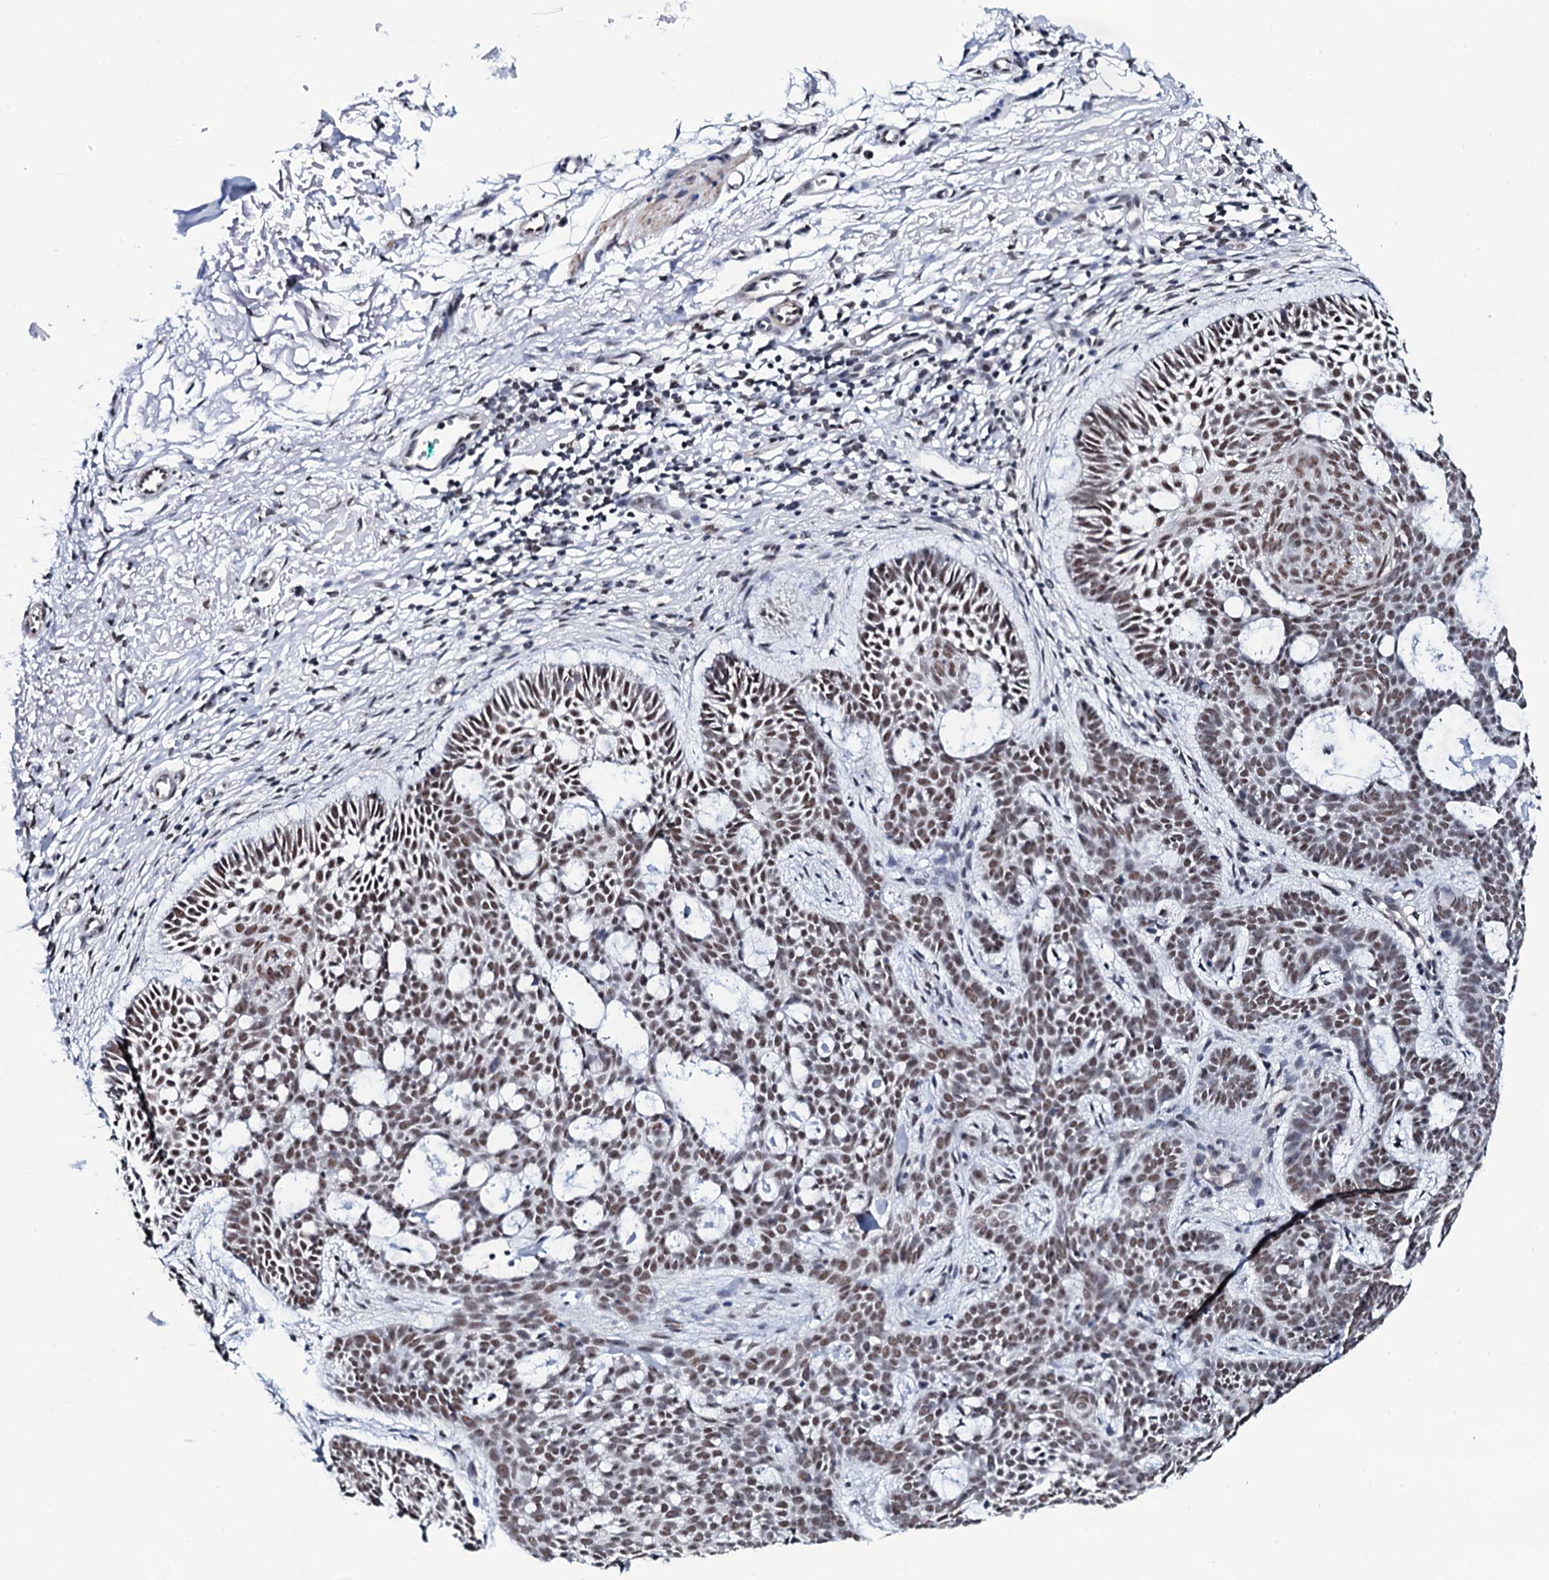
{"staining": {"intensity": "moderate", "quantity": "25%-75%", "location": "nuclear"}, "tissue": "skin cancer", "cell_type": "Tumor cells", "image_type": "cancer", "snomed": [{"axis": "morphology", "description": "Basal cell carcinoma"}, {"axis": "topography", "description": "Skin"}], "caption": "Immunohistochemistry (IHC) of skin cancer displays medium levels of moderate nuclear staining in approximately 25%-75% of tumor cells. (Brightfield microscopy of DAB IHC at high magnification).", "gene": "CWC15", "patient": {"sex": "male", "age": 85}}